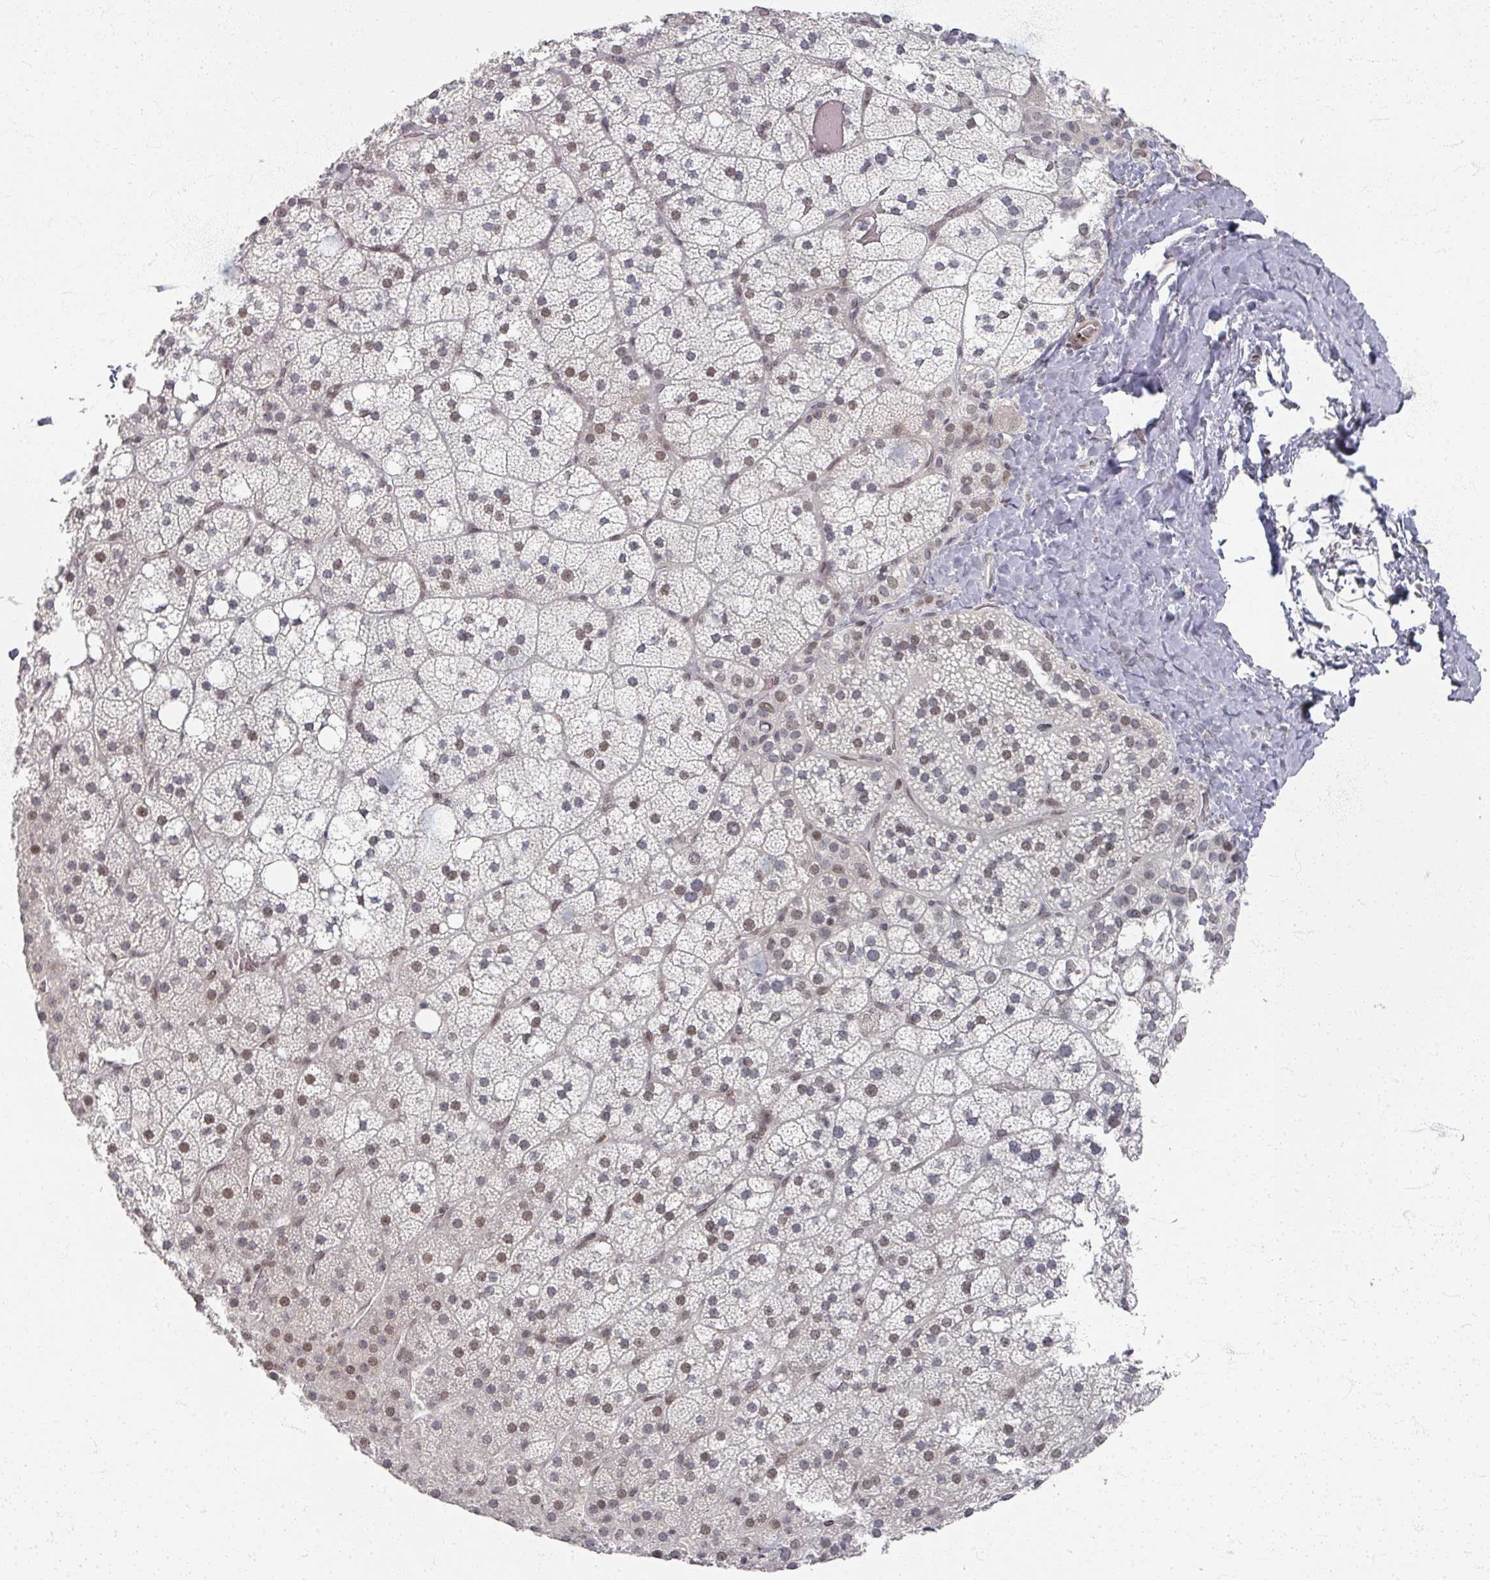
{"staining": {"intensity": "moderate", "quantity": "25%-75%", "location": "nuclear"}, "tissue": "adrenal gland", "cell_type": "Glandular cells", "image_type": "normal", "snomed": [{"axis": "morphology", "description": "Normal tissue, NOS"}, {"axis": "topography", "description": "Adrenal gland"}], "caption": "Adrenal gland stained with immunohistochemistry (IHC) displays moderate nuclear expression in about 25%-75% of glandular cells.", "gene": "PSKH1", "patient": {"sex": "male", "age": 53}}